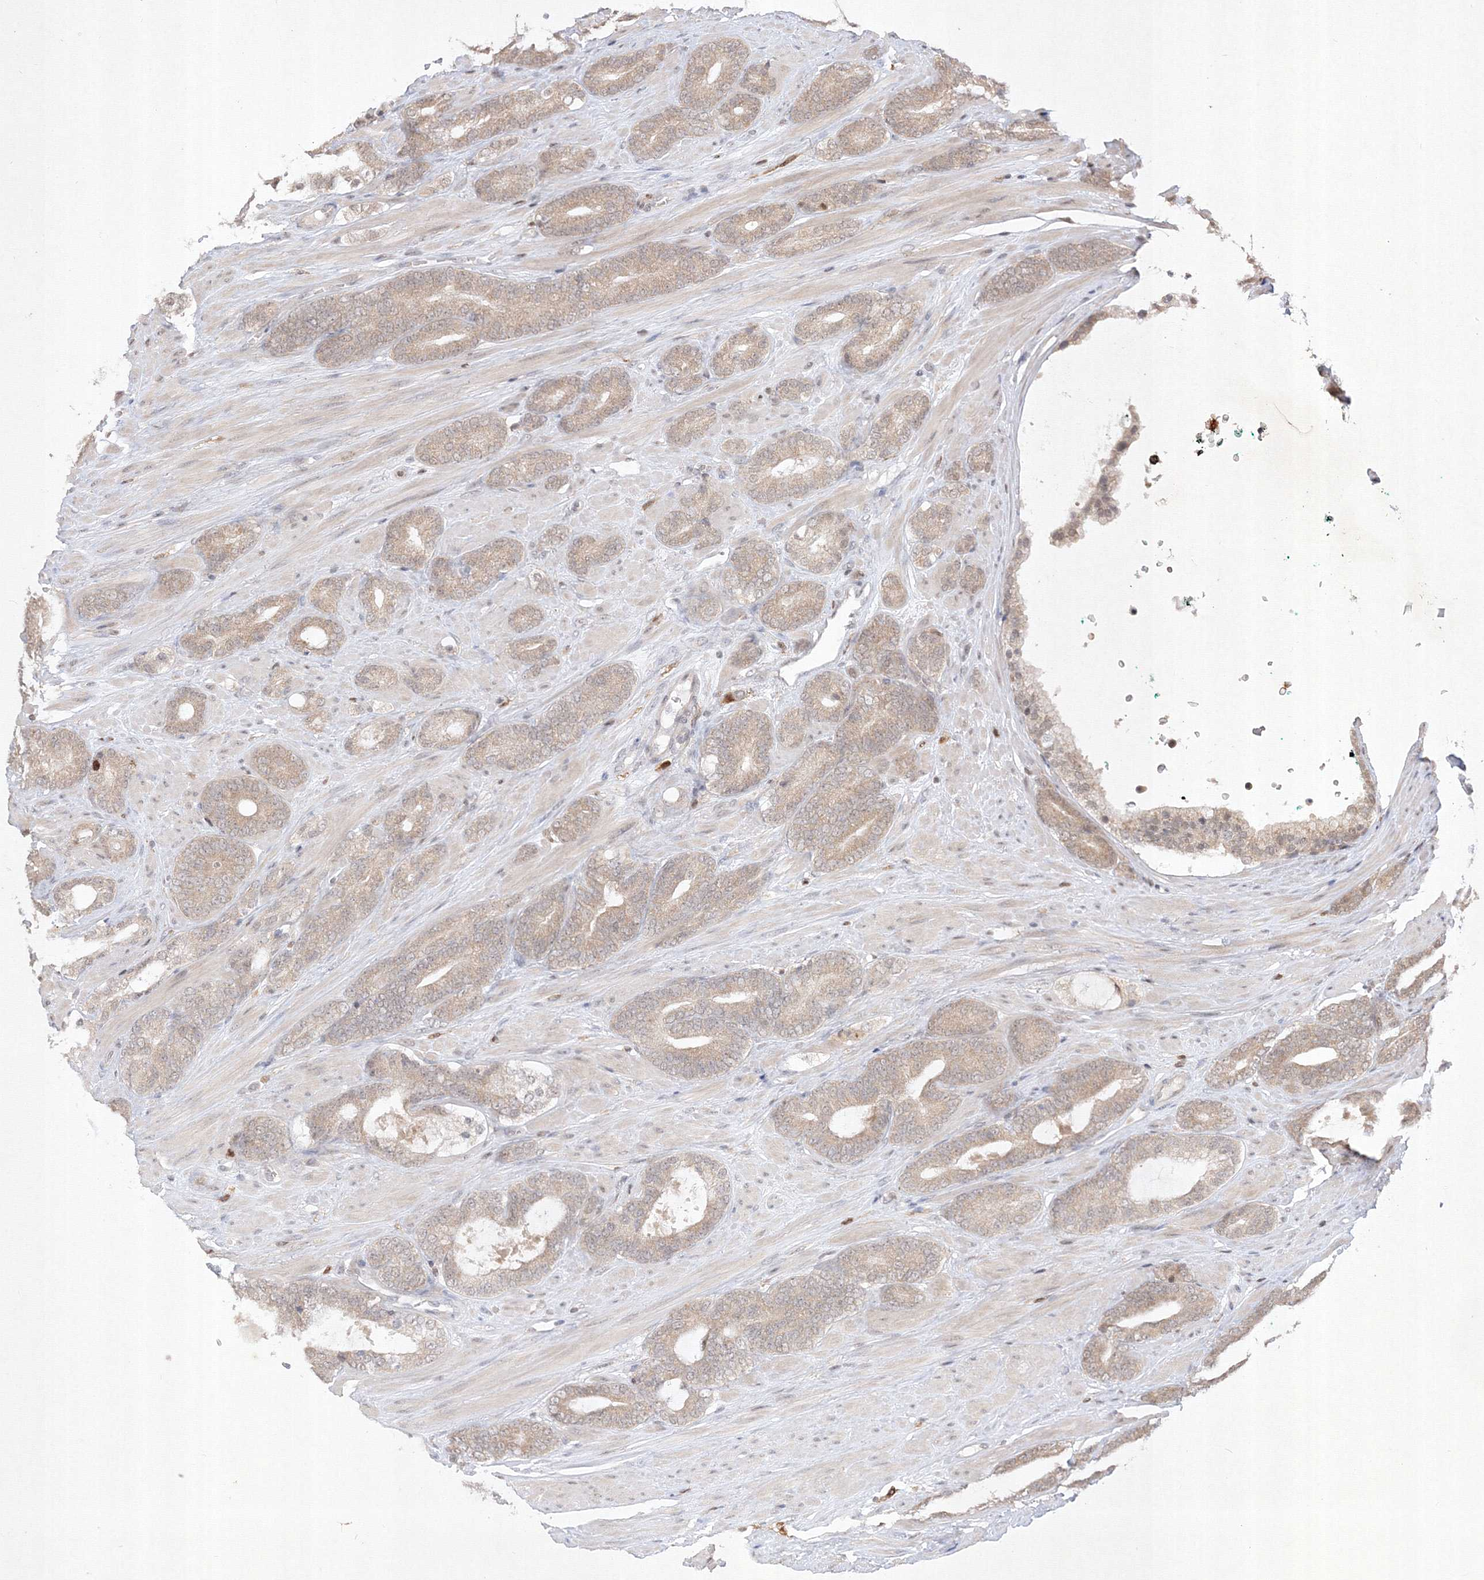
{"staining": {"intensity": "weak", "quantity": ">75%", "location": "cytoplasmic/membranous"}, "tissue": "prostate cancer", "cell_type": "Tumor cells", "image_type": "cancer", "snomed": [{"axis": "morphology", "description": "Adenocarcinoma, Low grade"}, {"axis": "topography", "description": "Prostate"}], "caption": "Immunohistochemistry (IHC) micrograph of prostate adenocarcinoma (low-grade) stained for a protein (brown), which exhibits low levels of weak cytoplasmic/membranous expression in about >75% of tumor cells.", "gene": "TAB1", "patient": {"sex": "male", "age": 63}}